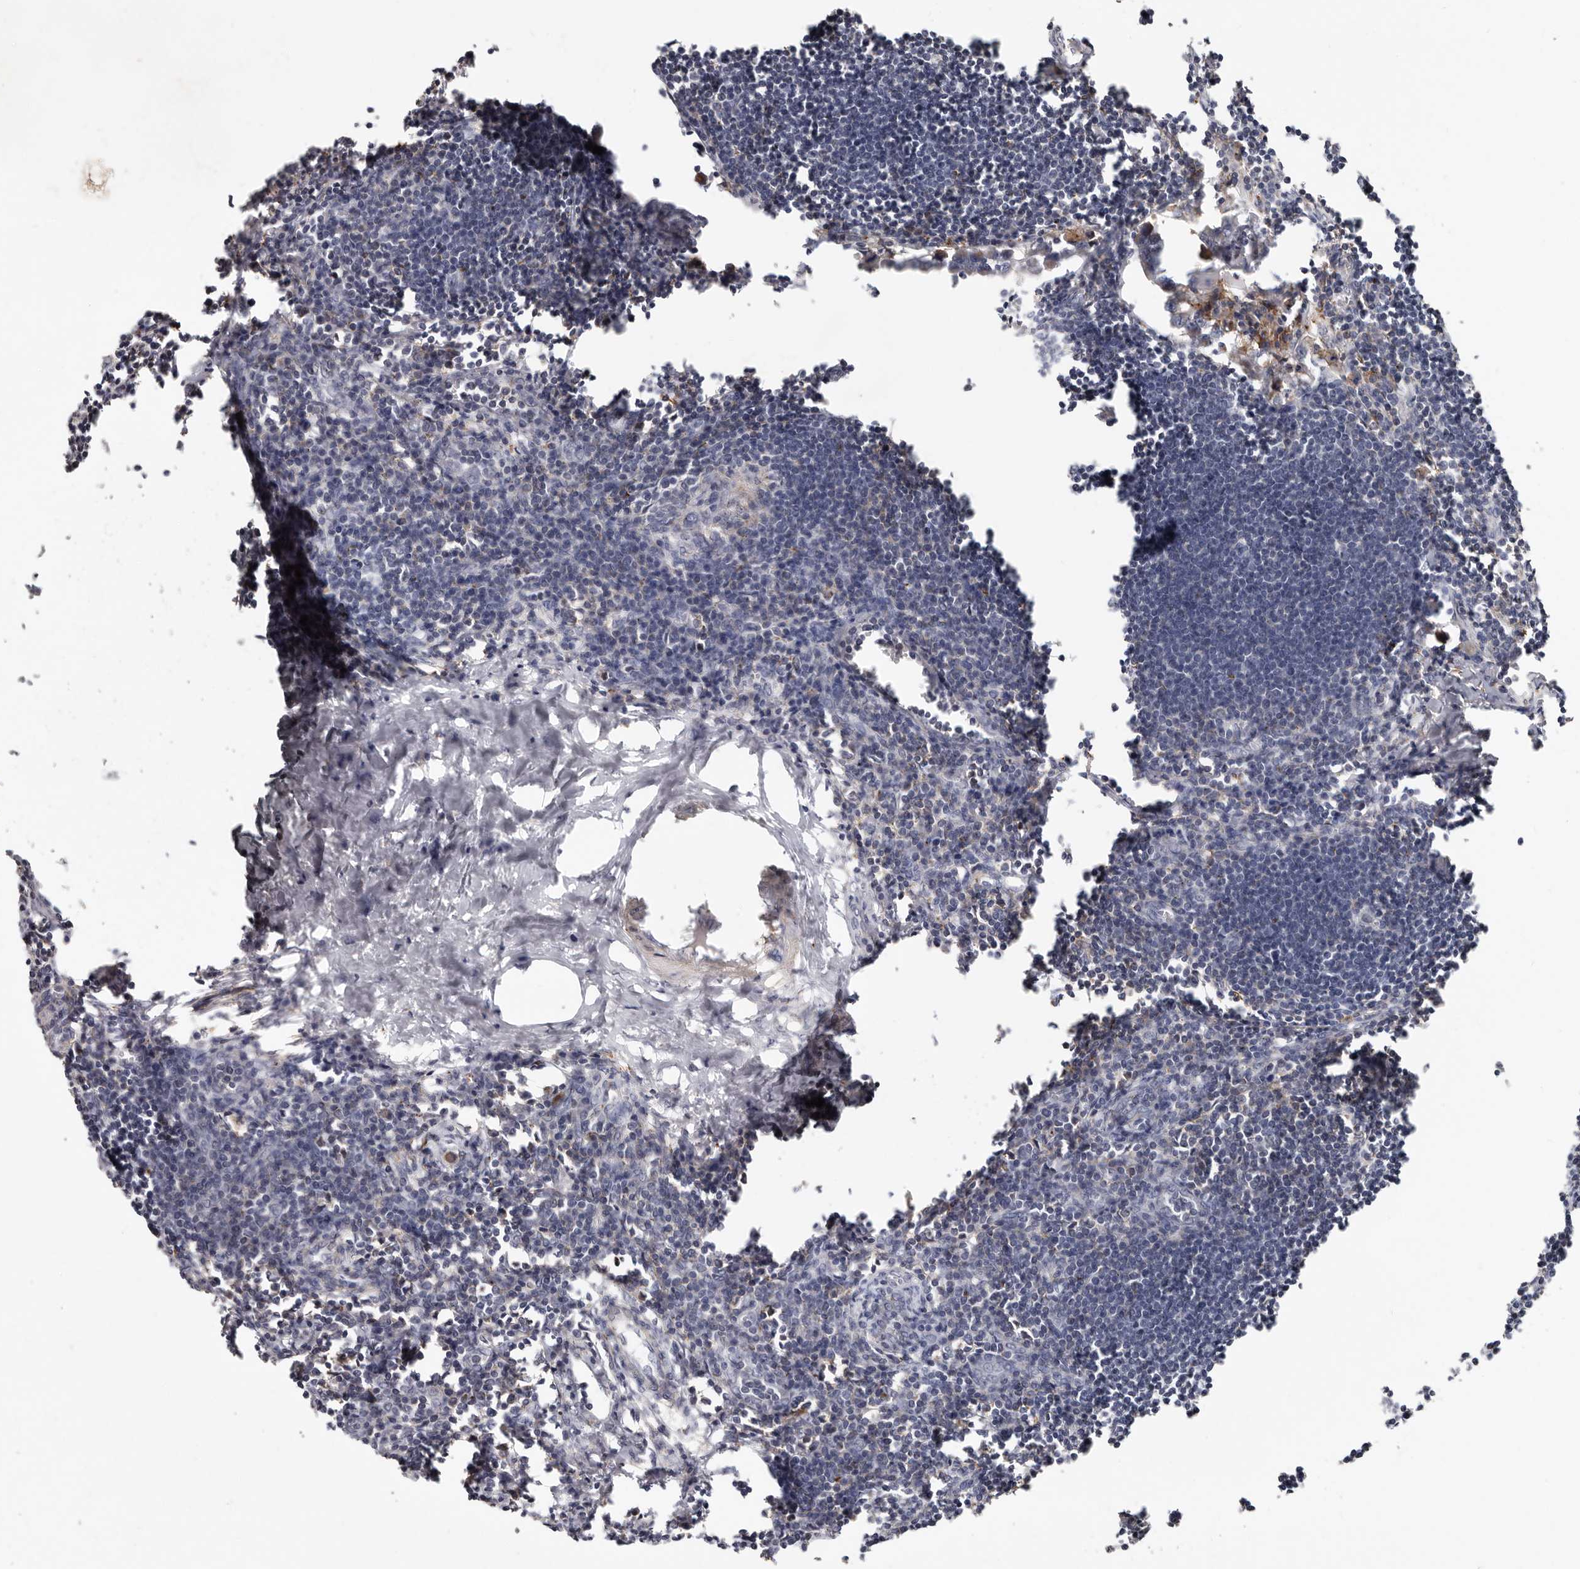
{"staining": {"intensity": "negative", "quantity": "none", "location": "none"}, "tissue": "lymph node", "cell_type": "Germinal center cells", "image_type": "normal", "snomed": [{"axis": "morphology", "description": "Normal tissue, NOS"}, {"axis": "morphology", "description": "Malignant melanoma, Metastatic site"}, {"axis": "topography", "description": "Lymph node"}], "caption": "IHC of unremarkable human lymph node exhibits no staining in germinal center cells. (Immunohistochemistry (ihc), brightfield microscopy, high magnification).", "gene": "KIF26B", "patient": {"sex": "male", "age": 41}}